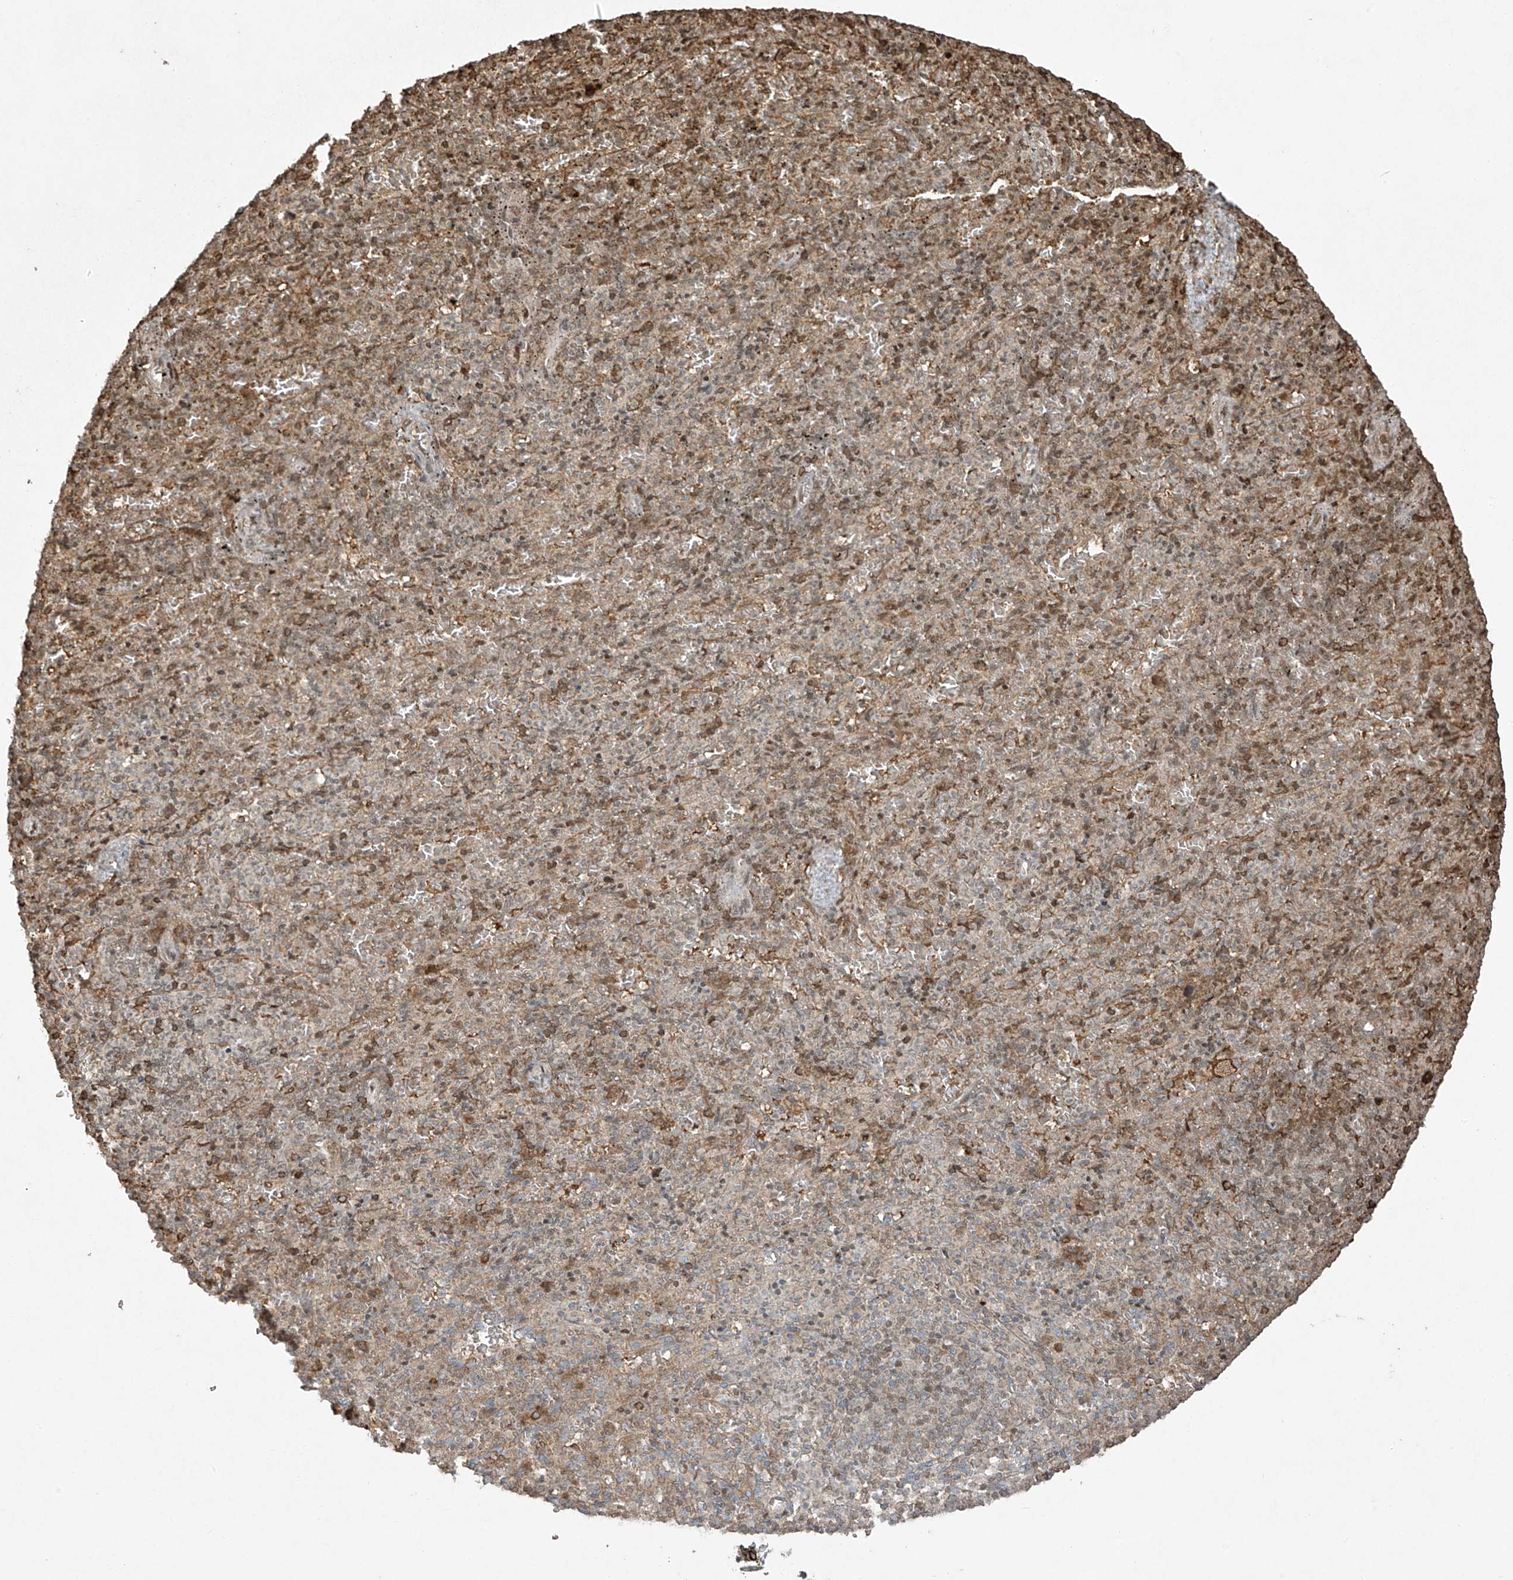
{"staining": {"intensity": "moderate", "quantity": "<25%", "location": "cytoplasmic/membranous"}, "tissue": "spleen", "cell_type": "Cells in red pulp", "image_type": "normal", "snomed": [{"axis": "morphology", "description": "Normal tissue, NOS"}, {"axis": "topography", "description": "Spleen"}], "caption": "Cells in red pulp show low levels of moderate cytoplasmic/membranous positivity in about <25% of cells in unremarkable human spleen. The staining is performed using DAB (3,3'-diaminobenzidine) brown chromogen to label protein expression. The nuclei are counter-stained blue using hematoxylin.", "gene": "TTC22", "patient": {"sex": "female", "age": 74}}